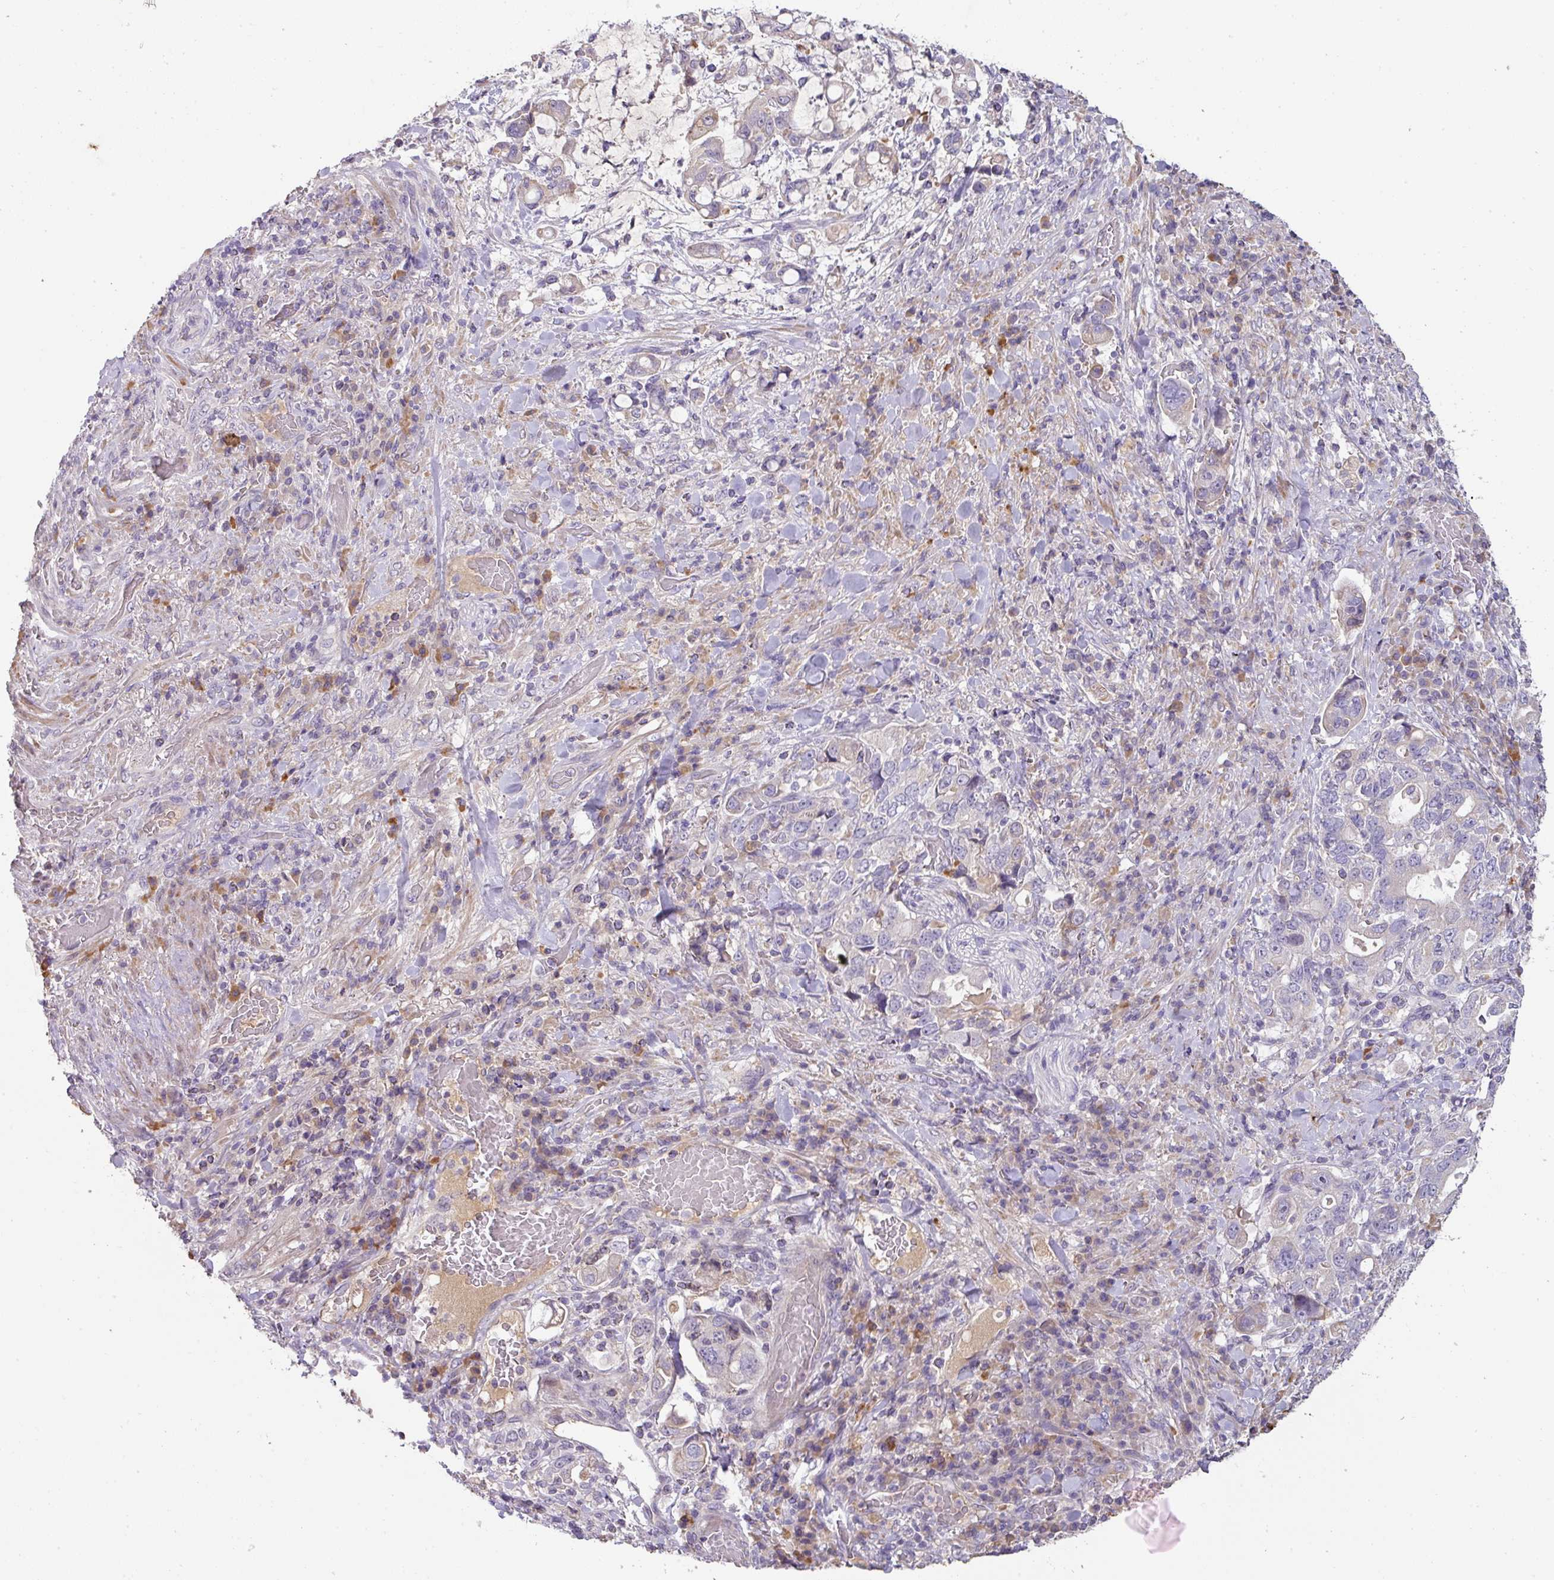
{"staining": {"intensity": "negative", "quantity": "none", "location": "none"}, "tissue": "stomach cancer", "cell_type": "Tumor cells", "image_type": "cancer", "snomed": [{"axis": "morphology", "description": "Adenocarcinoma, NOS"}, {"axis": "topography", "description": "Stomach, upper"}, {"axis": "topography", "description": "Stomach"}], "caption": "This is a micrograph of IHC staining of stomach cancer, which shows no staining in tumor cells.", "gene": "ZNF266", "patient": {"sex": "male", "age": 62}}